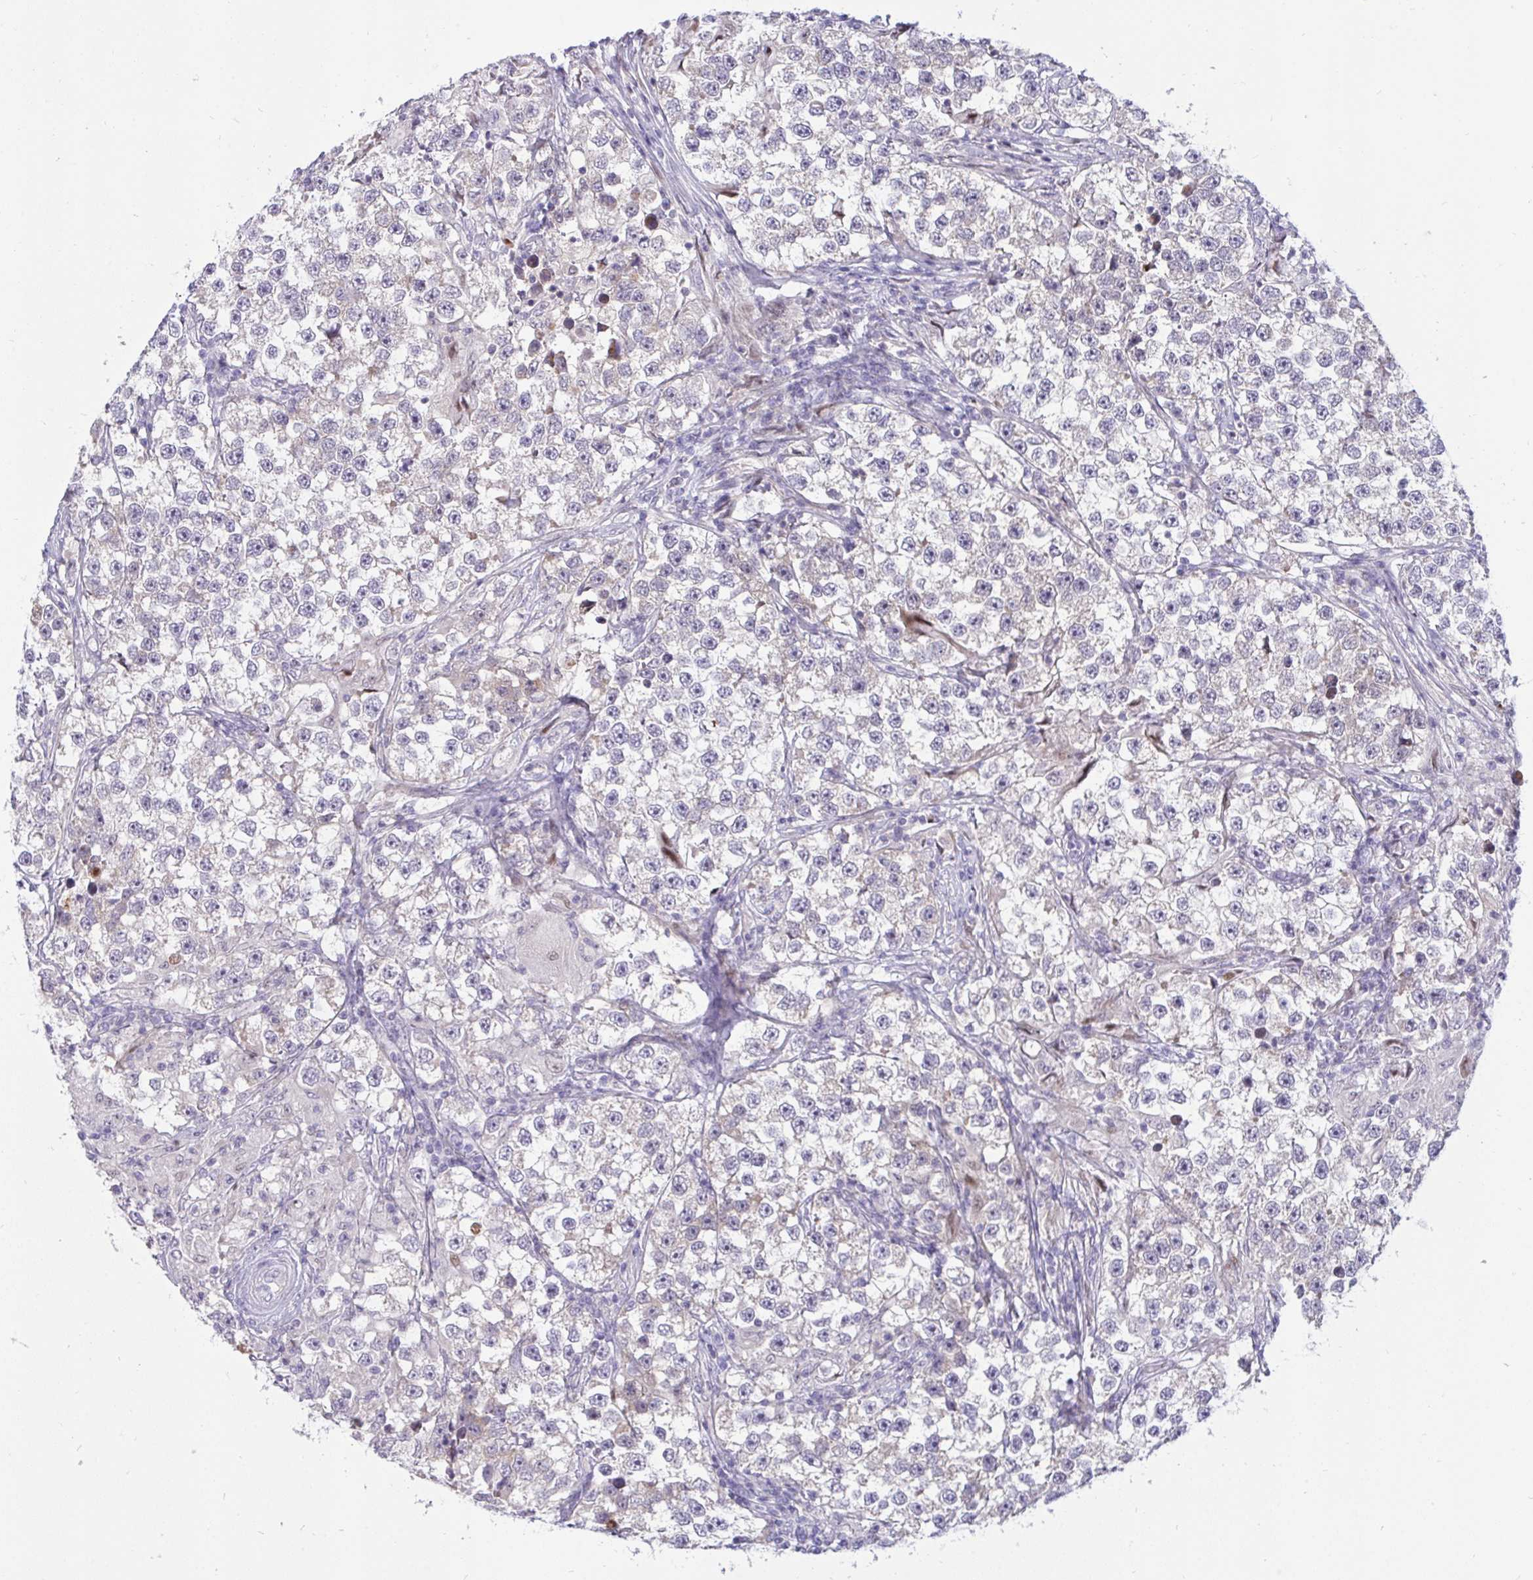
{"staining": {"intensity": "negative", "quantity": "none", "location": "none"}, "tissue": "testis cancer", "cell_type": "Tumor cells", "image_type": "cancer", "snomed": [{"axis": "morphology", "description": "Seminoma, NOS"}, {"axis": "topography", "description": "Testis"}], "caption": "Tumor cells are negative for protein expression in human testis seminoma. The staining is performed using DAB (3,3'-diaminobenzidine) brown chromogen with nuclei counter-stained in using hematoxylin.", "gene": "EPOP", "patient": {"sex": "male", "age": 46}}